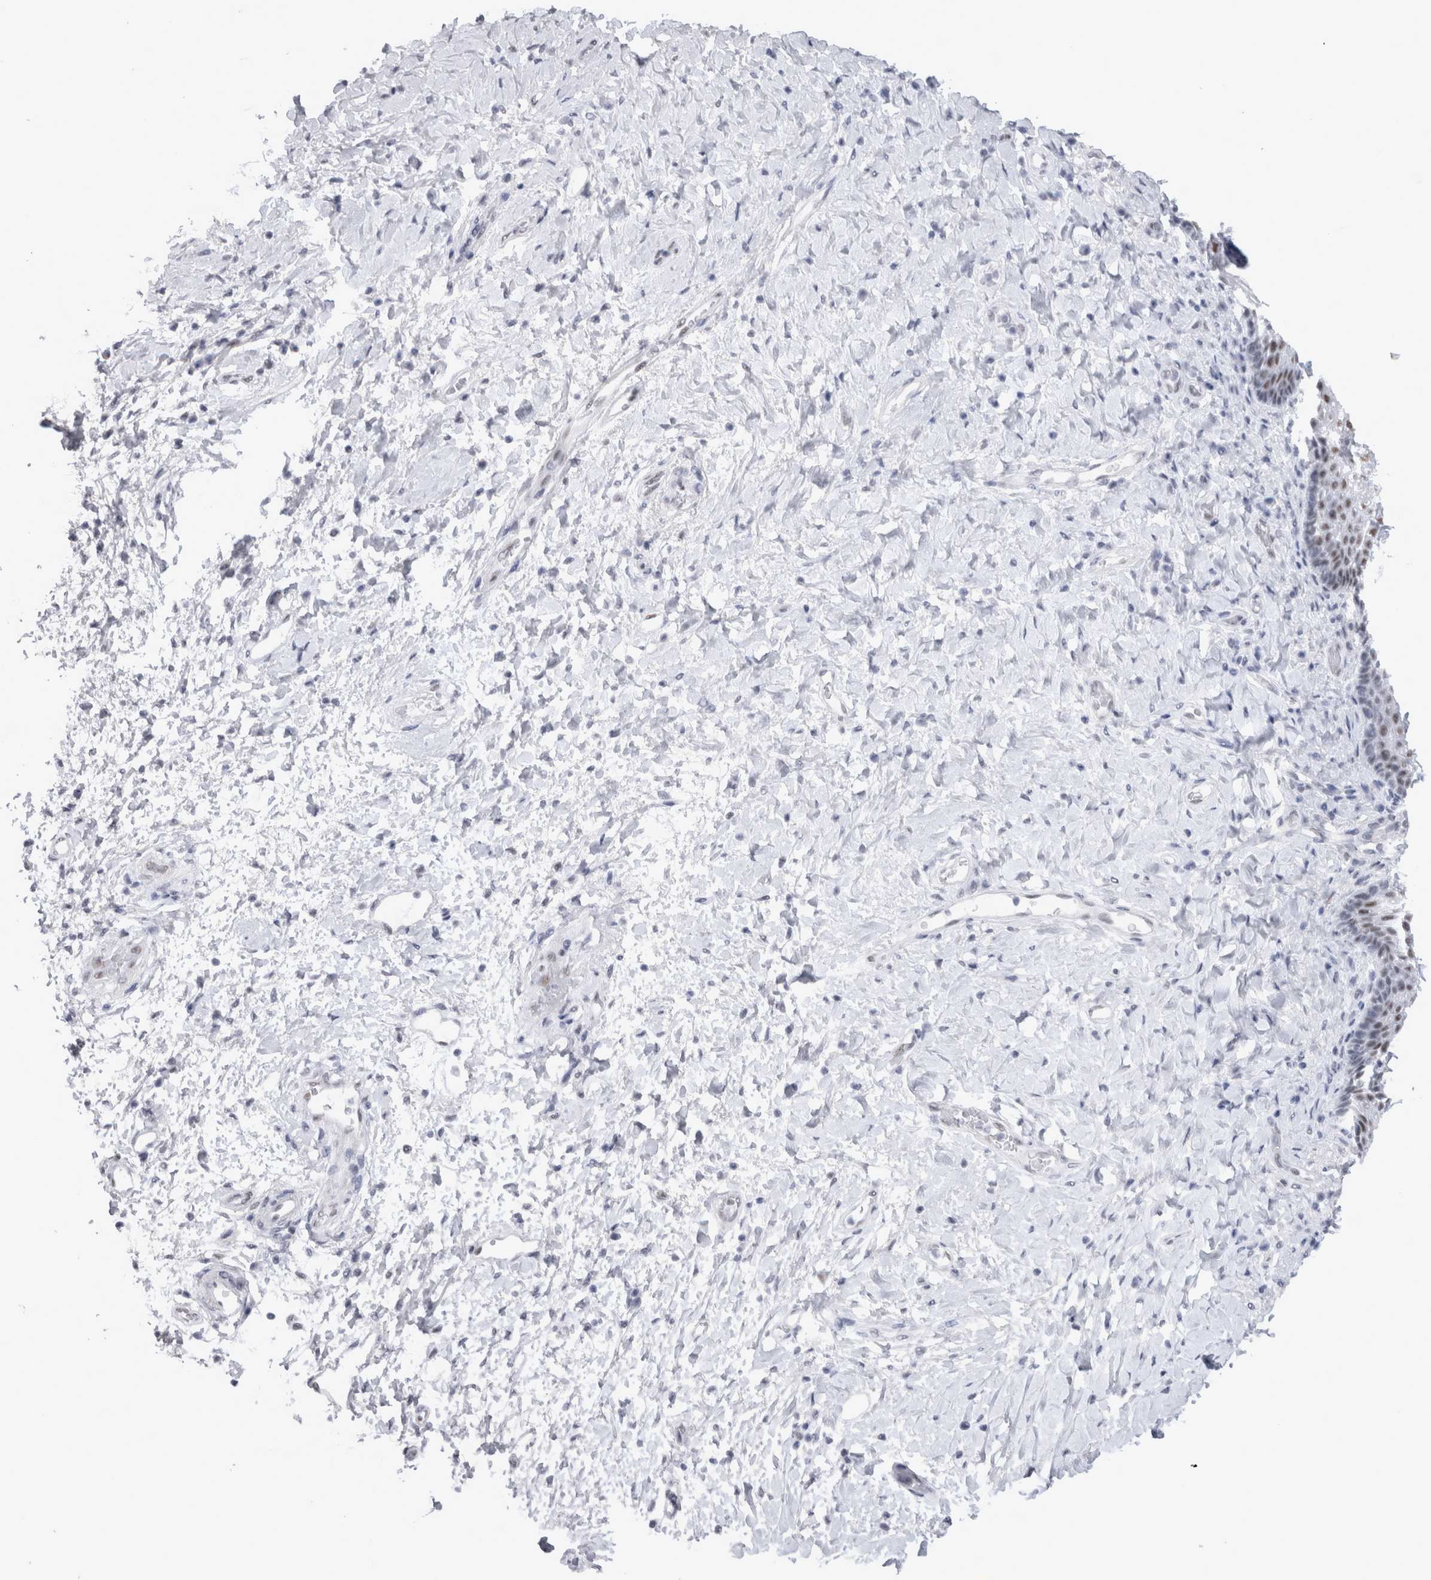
{"staining": {"intensity": "moderate", "quantity": "25%-75%", "location": "nuclear"}, "tissue": "vagina", "cell_type": "Squamous epithelial cells", "image_type": "normal", "snomed": [{"axis": "morphology", "description": "Normal tissue, NOS"}, {"axis": "topography", "description": "Vagina"}], "caption": "A histopathology image of human vagina stained for a protein demonstrates moderate nuclear brown staining in squamous epithelial cells. (DAB (3,3'-diaminobenzidine) IHC with brightfield microscopy, high magnification).", "gene": "API5", "patient": {"sex": "female", "age": 60}}